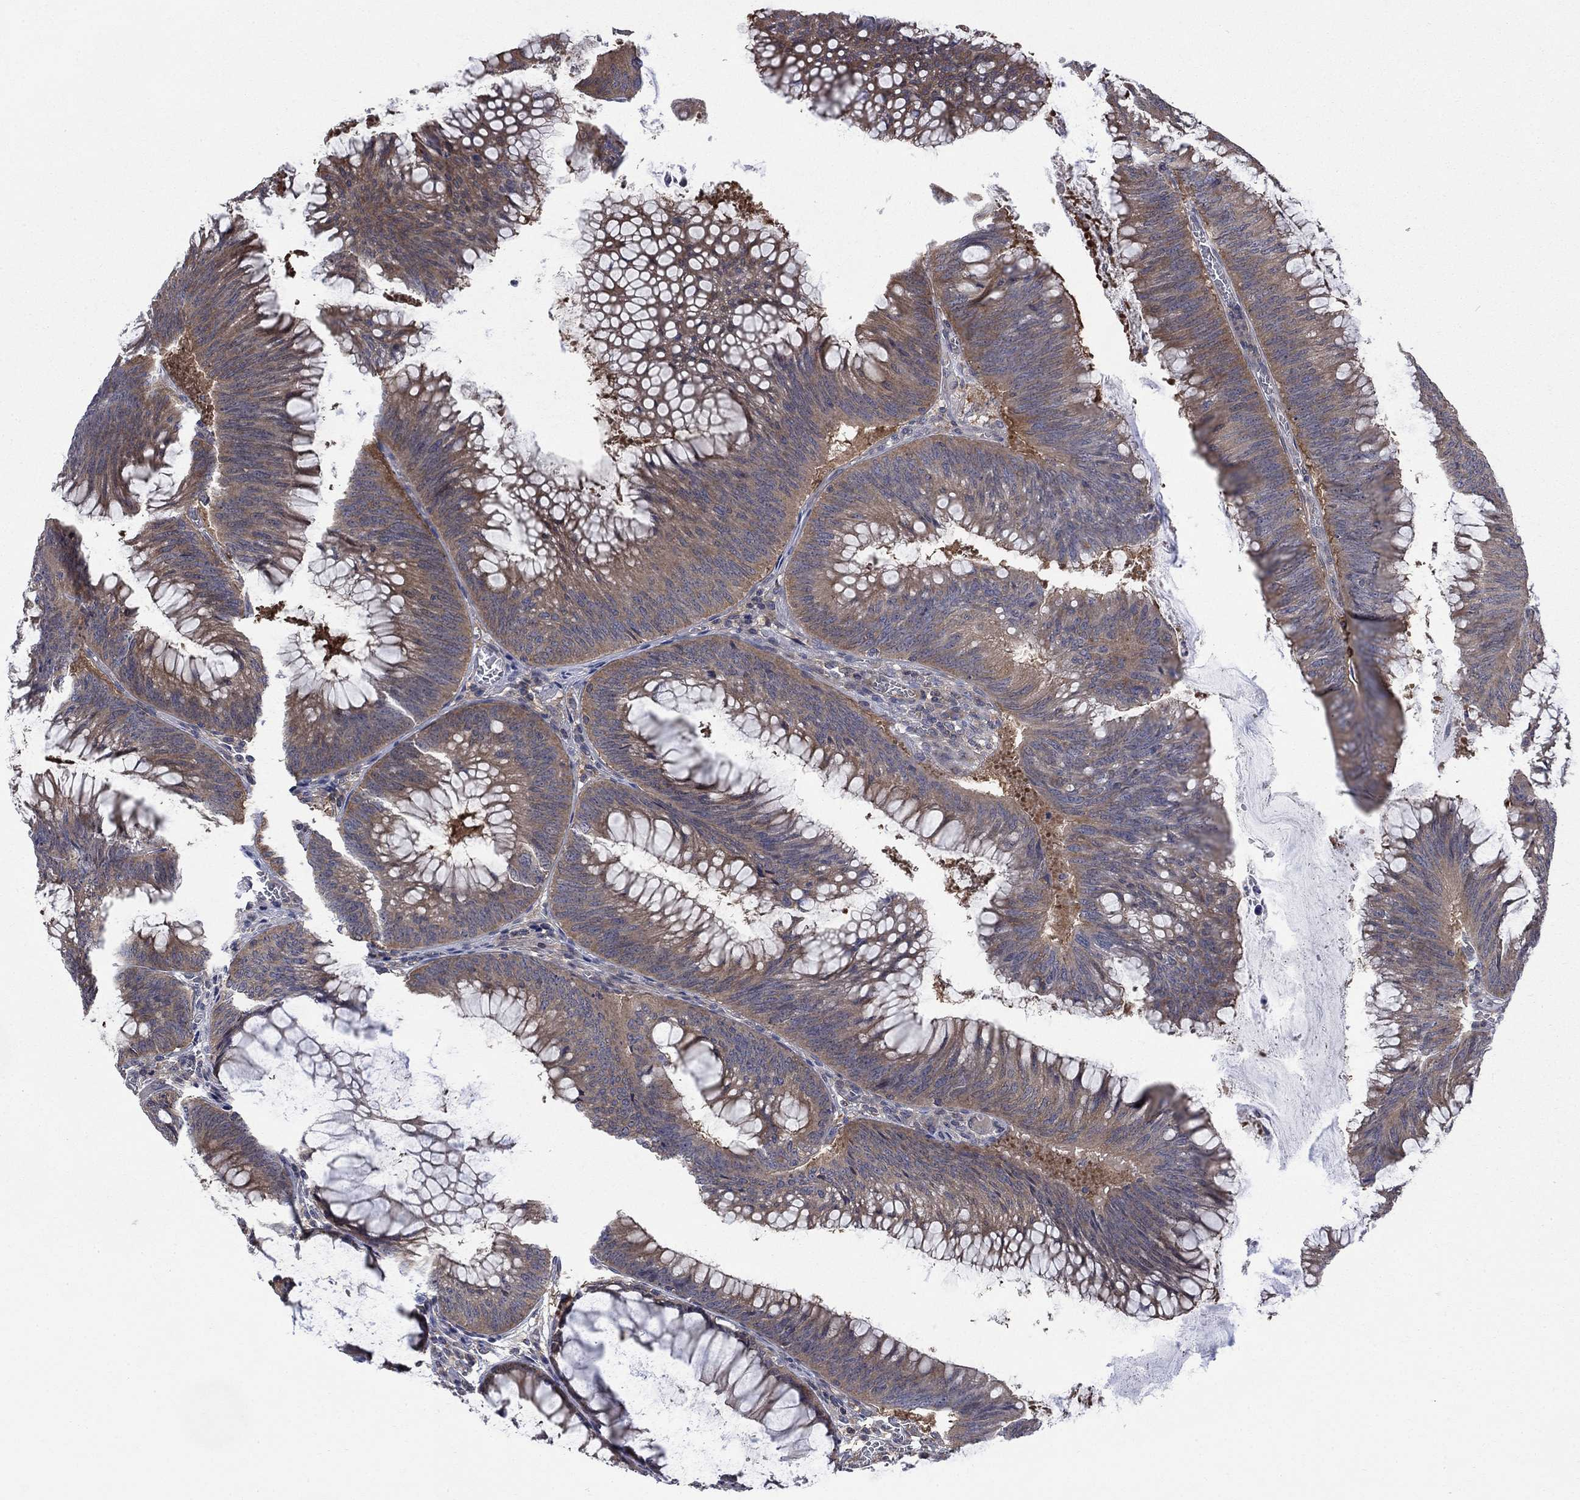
{"staining": {"intensity": "weak", "quantity": ">75%", "location": "cytoplasmic/membranous"}, "tissue": "colorectal cancer", "cell_type": "Tumor cells", "image_type": "cancer", "snomed": [{"axis": "morphology", "description": "Adenocarcinoma, NOS"}, {"axis": "topography", "description": "Rectum"}], "caption": "Adenocarcinoma (colorectal) was stained to show a protein in brown. There is low levels of weak cytoplasmic/membranous staining in approximately >75% of tumor cells. (IHC, brightfield microscopy, high magnification).", "gene": "PDZD2", "patient": {"sex": "female", "age": 72}}